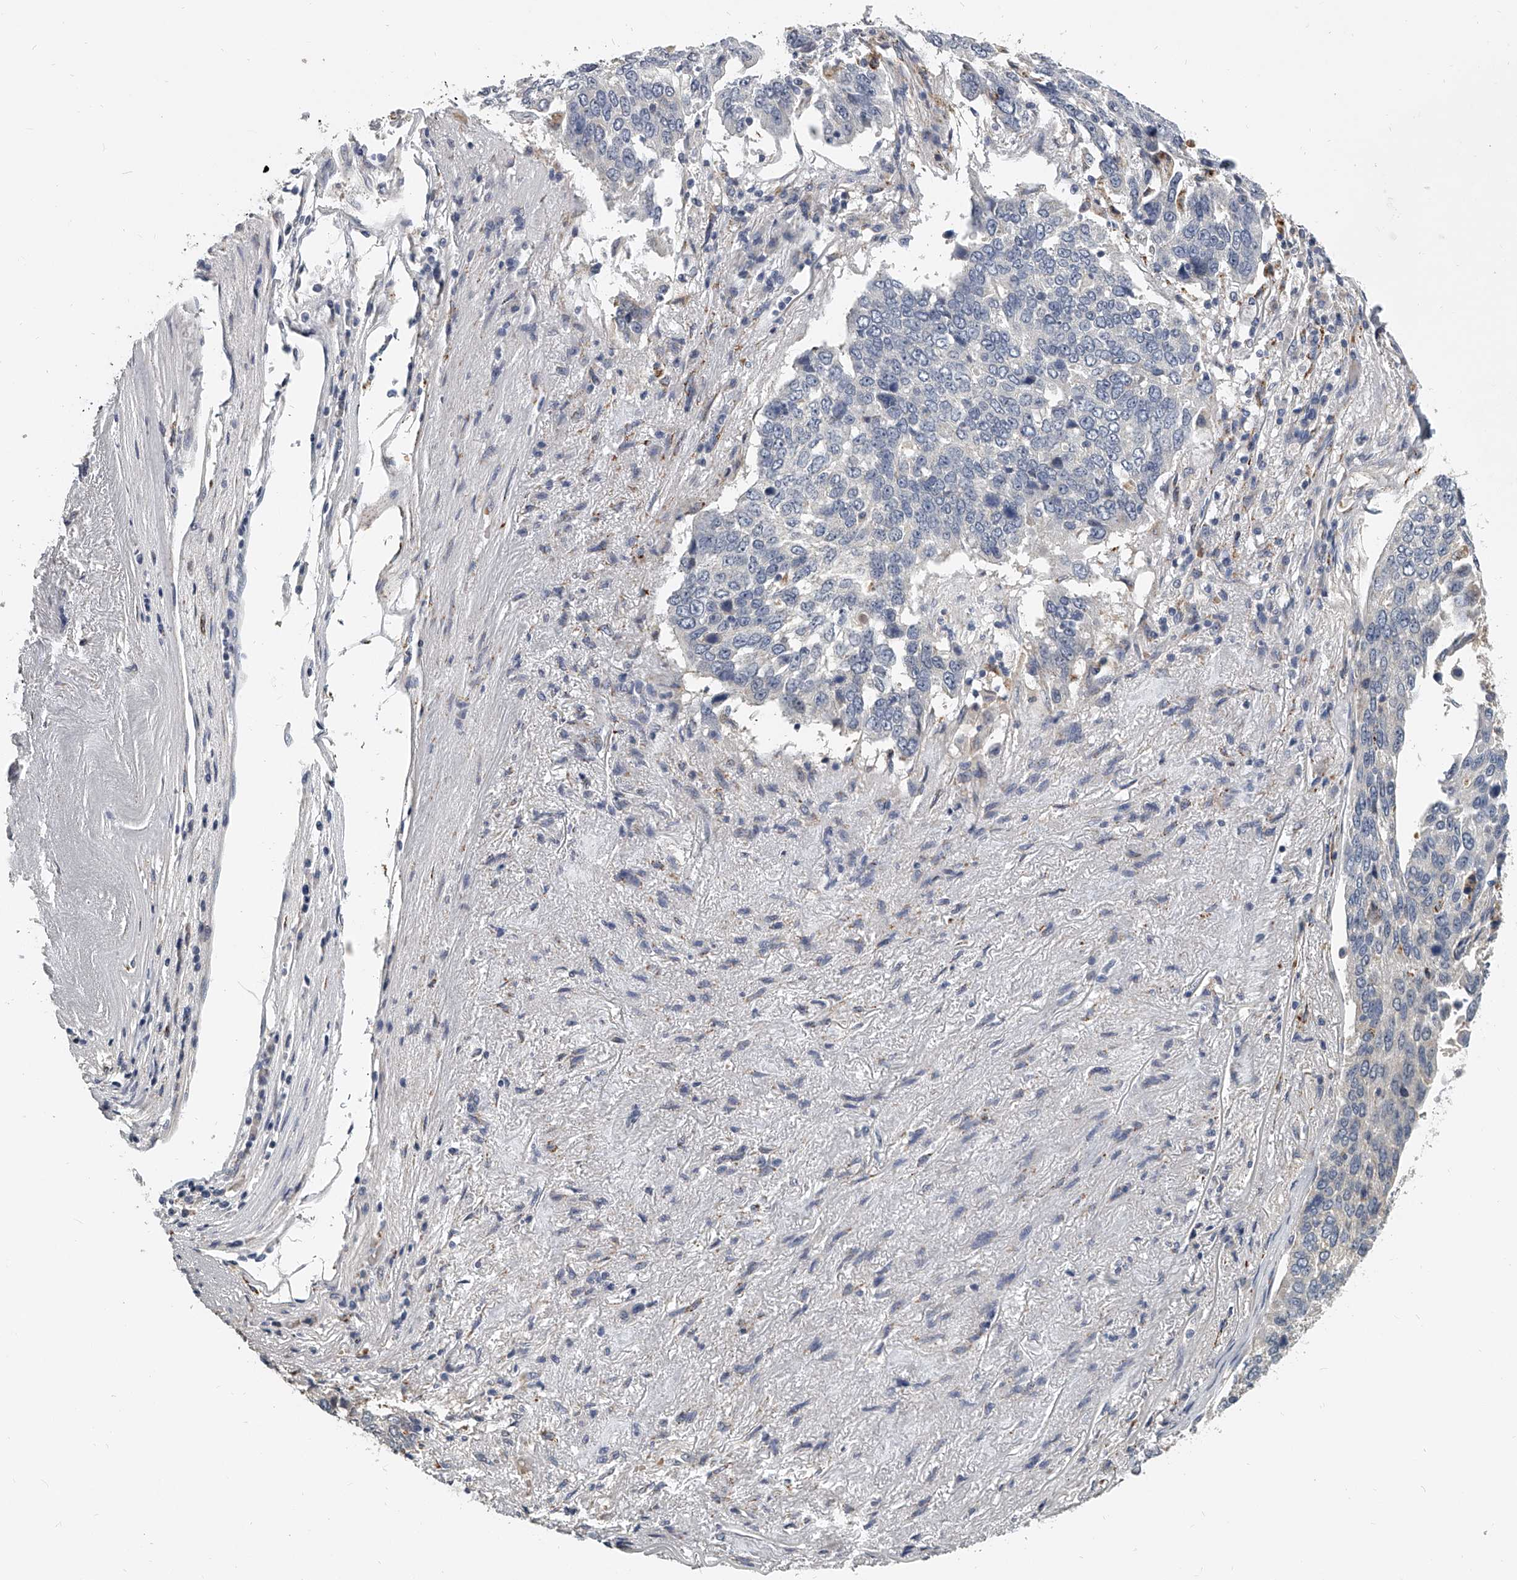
{"staining": {"intensity": "negative", "quantity": "none", "location": "none"}, "tissue": "lung cancer", "cell_type": "Tumor cells", "image_type": "cancer", "snomed": [{"axis": "morphology", "description": "Squamous cell carcinoma, NOS"}, {"axis": "topography", "description": "Lung"}], "caption": "Lung squamous cell carcinoma was stained to show a protein in brown. There is no significant staining in tumor cells. (DAB IHC visualized using brightfield microscopy, high magnification).", "gene": "KLHL7", "patient": {"sex": "male", "age": 66}}